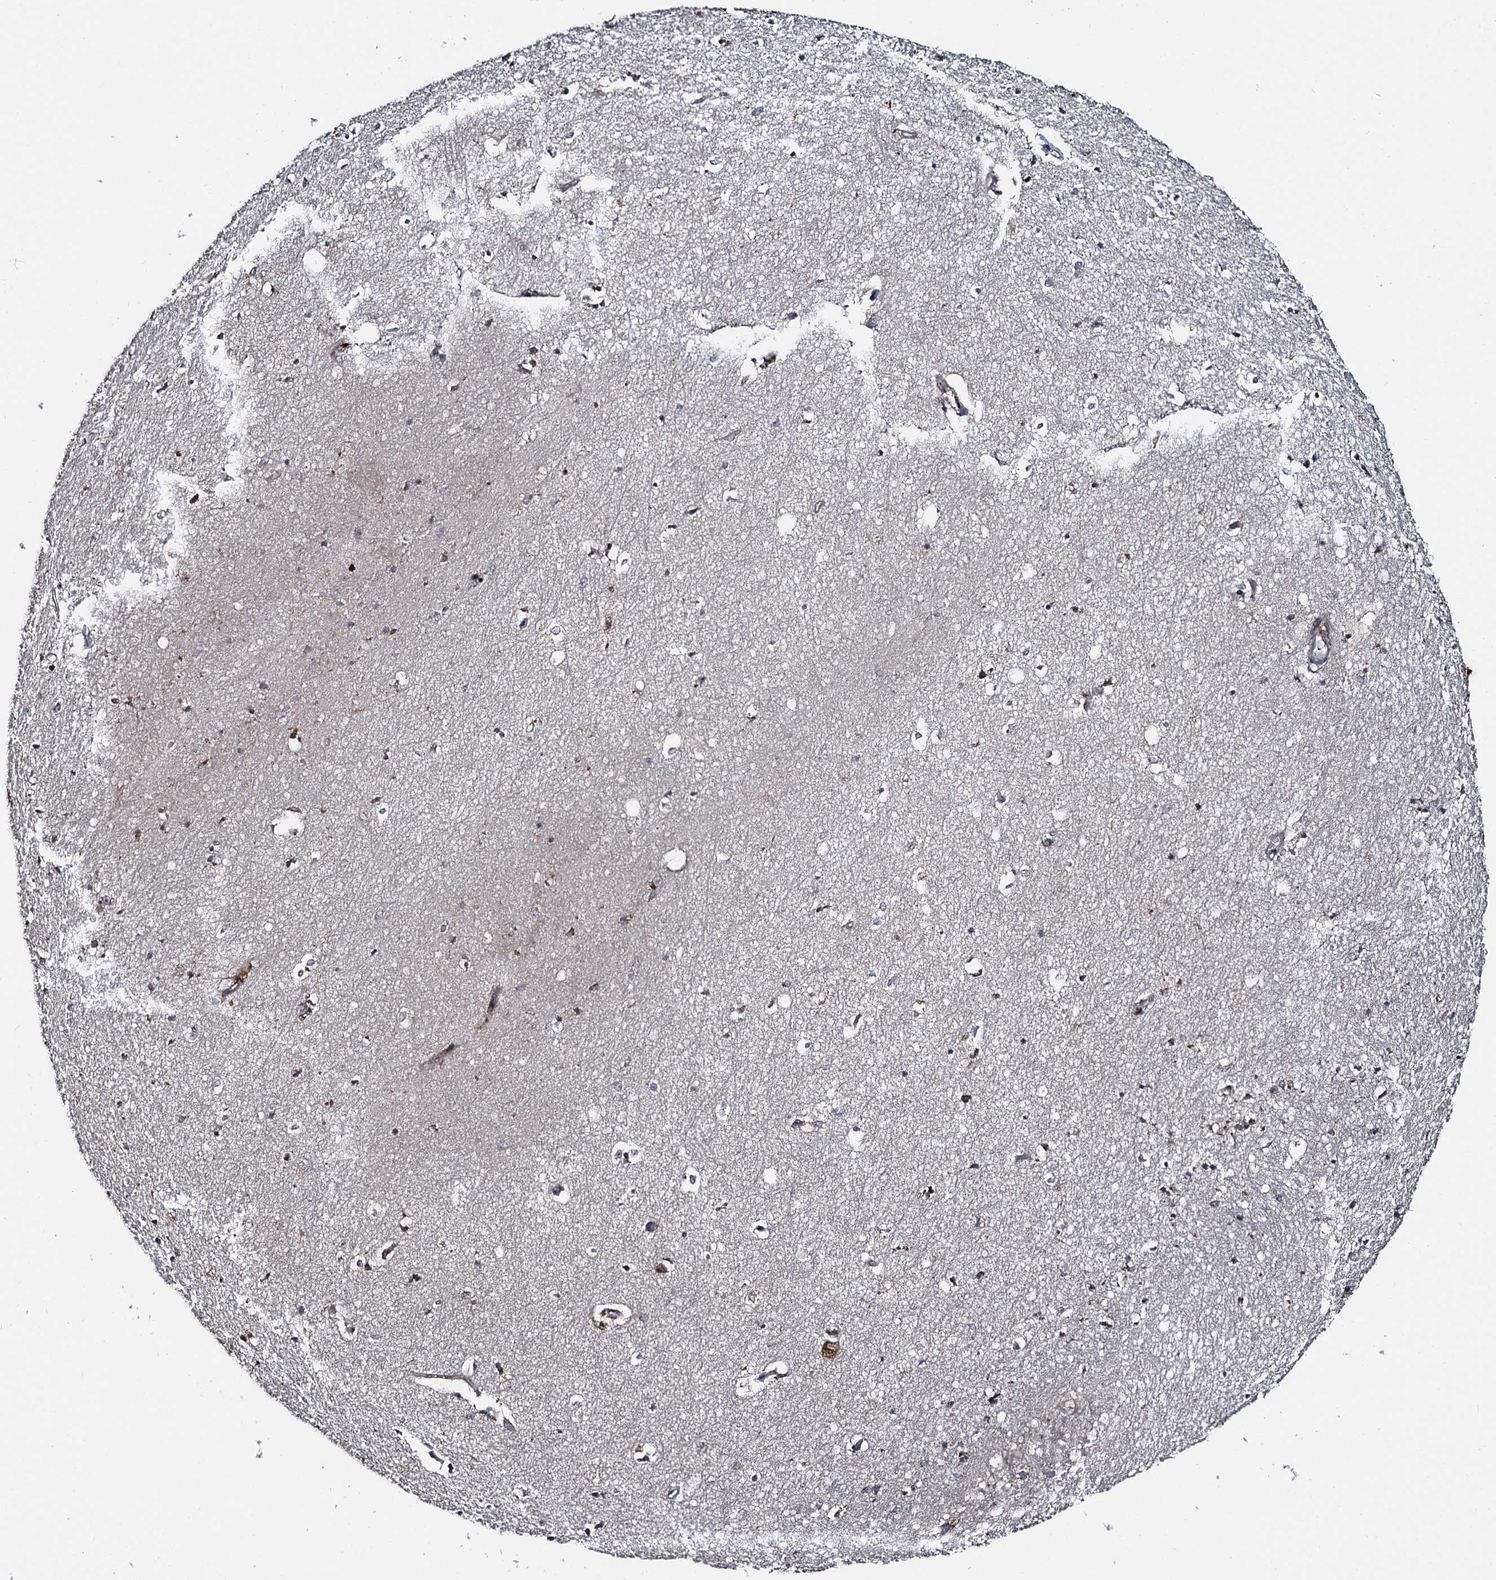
{"staining": {"intensity": "moderate", "quantity": "<25%", "location": "cytoplasmic/membranous"}, "tissue": "hippocampus", "cell_type": "Glial cells", "image_type": "normal", "snomed": [{"axis": "morphology", "description": "Normal tissue, NOS"}, {"axis": "topography", "description": "Hippocampus"}], "caption": "Hippocampus stained with a brown dye exhibits moderate cytoplasmic/membranous positive positivity in approximately <25% of glial cells.", "gene": "DDIAS", "patient": {"sex": "female", "age": 64}}